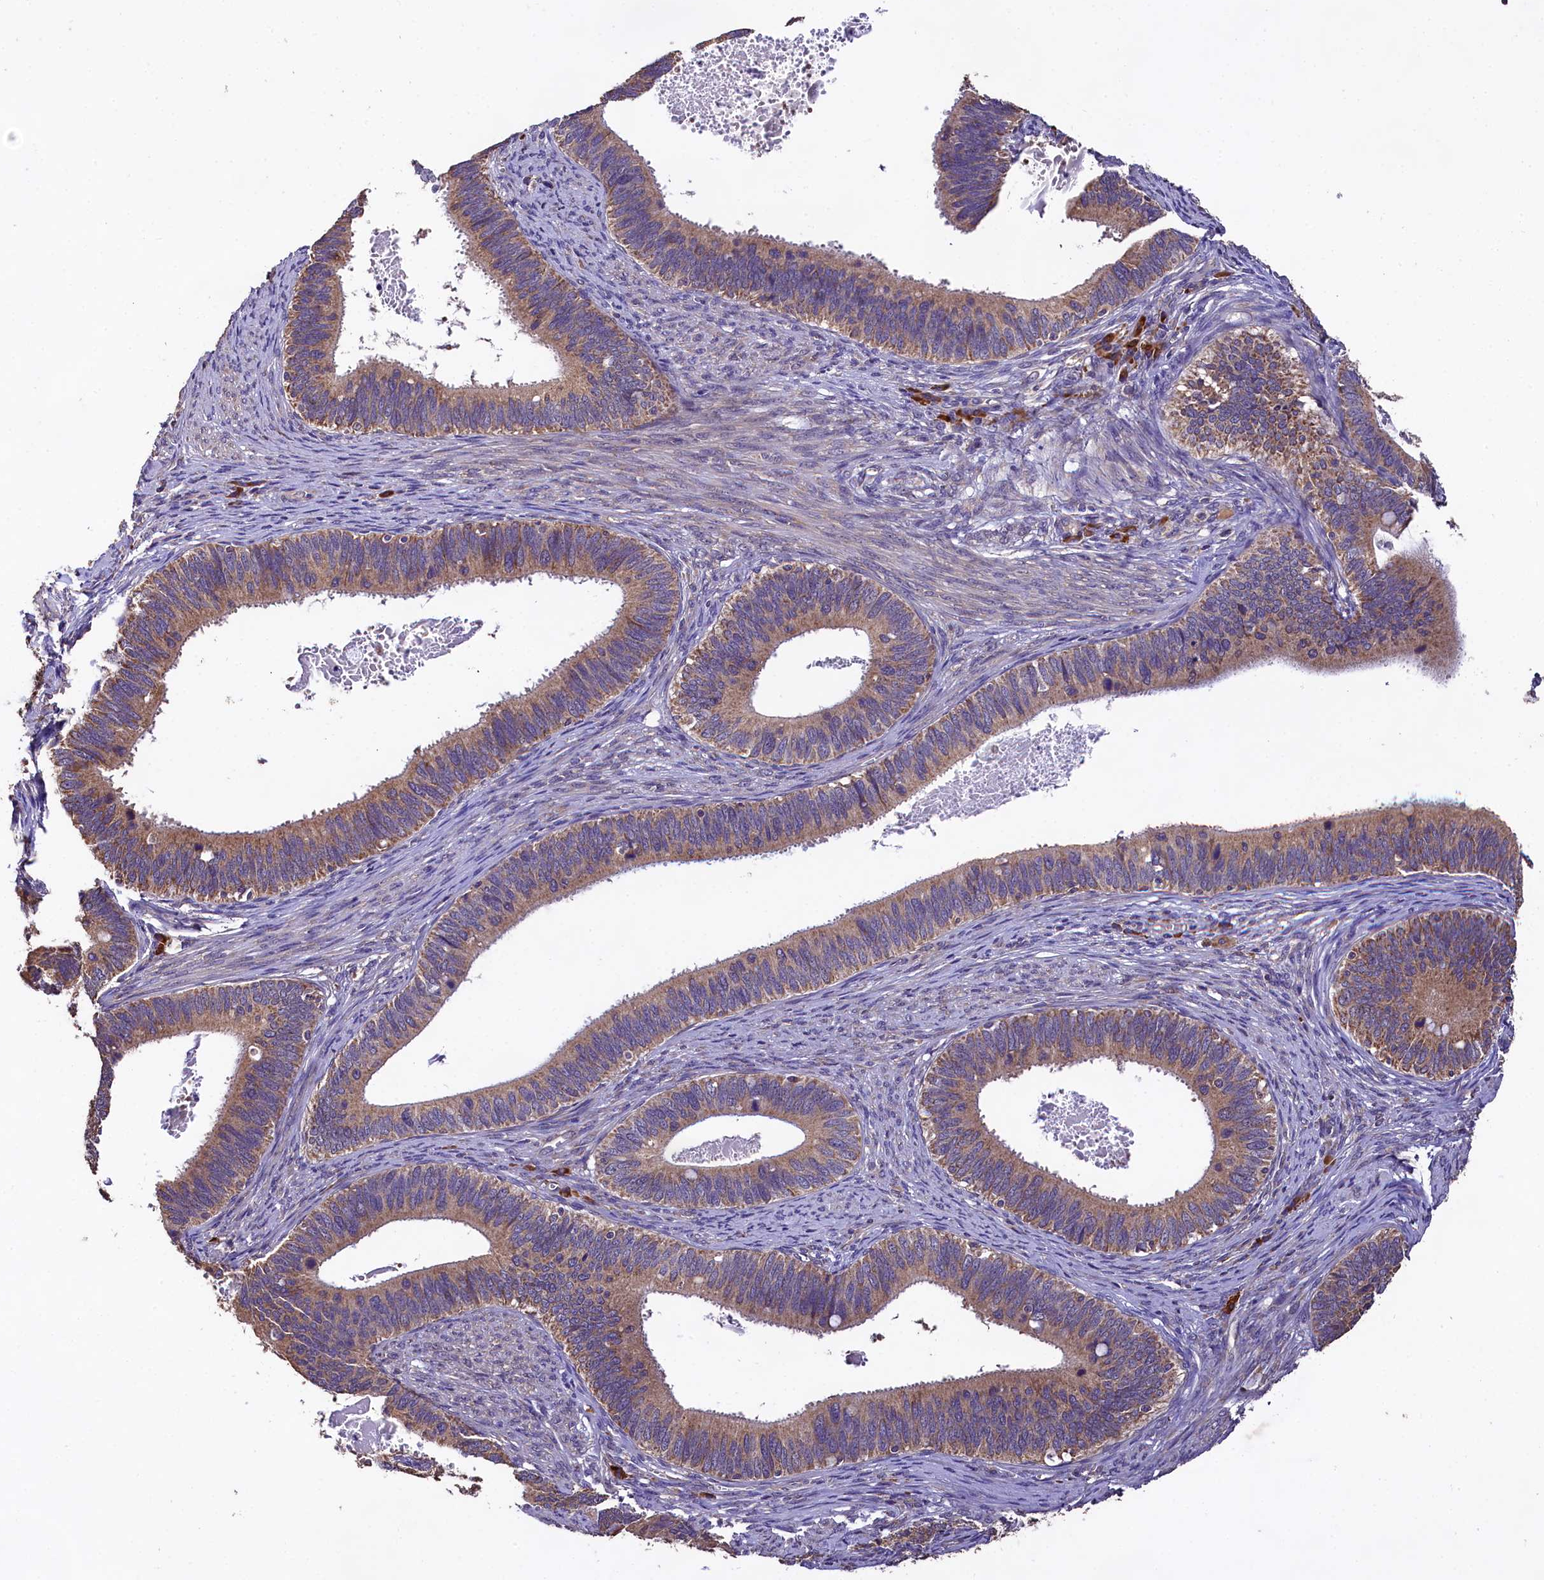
{"staining": {"intensity": "moderate", "quantity": ">75%", "location": "cytoplasmic/membranous"}, "tissue": "cervical cancer", "cell_type": "Tumor cells", "image_type": "cancer", "snomed": [{"axis": "morphology", "description": "Adenocarcinoma, NOS"}, {"axis": "topography", "description": "Cervix"}], "caption": "This is a histology image of immunohistochemistry staining of cervical adenocarcinoma, which shows moderate expression in the cytoplasmic/membranous of tumor cells.", "gene": "ENKD1", "patient": {"sex": "female", "age": 42}}